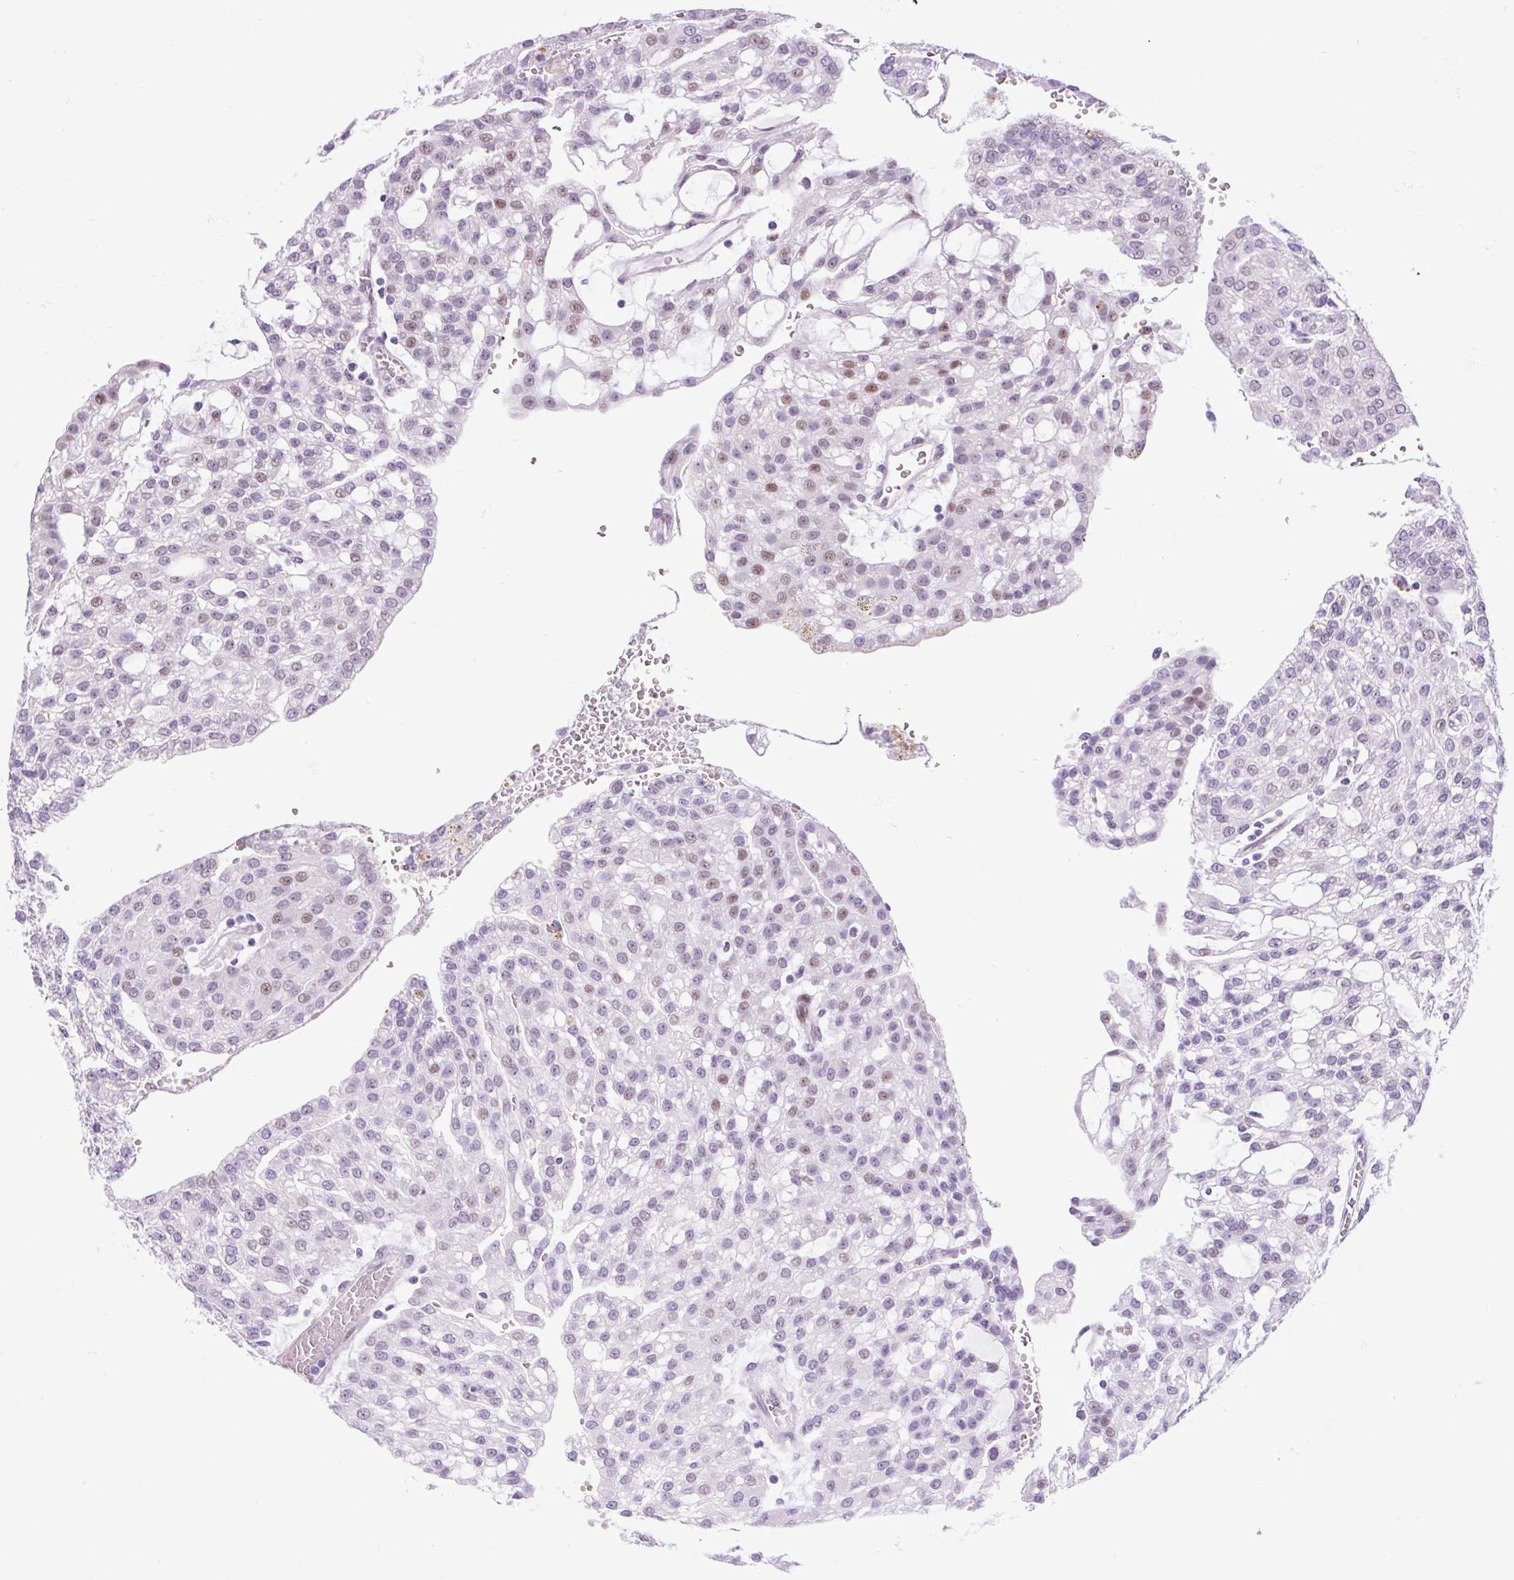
{"staining": {"intensity": "moderate", "quantity": "25%-75%", "location": "nuclear"}, "tissue": "renal cancer", "cell_type": "Tumor cells", "image_type": "cancer", "snomed": [{"axis": "morphology", "description": "Adenocarcinoma, NOS"}, {"axis": "topography", "description": "Kidney"}], "caption": "DAB immunohistochemical staining of adenocarcinoma (renal) exhibits moderate nuclear protein expression in about 25%-75% of tumor cells.", "gene": "CLK2", "patient": {"sex": "male", "age": 63}}